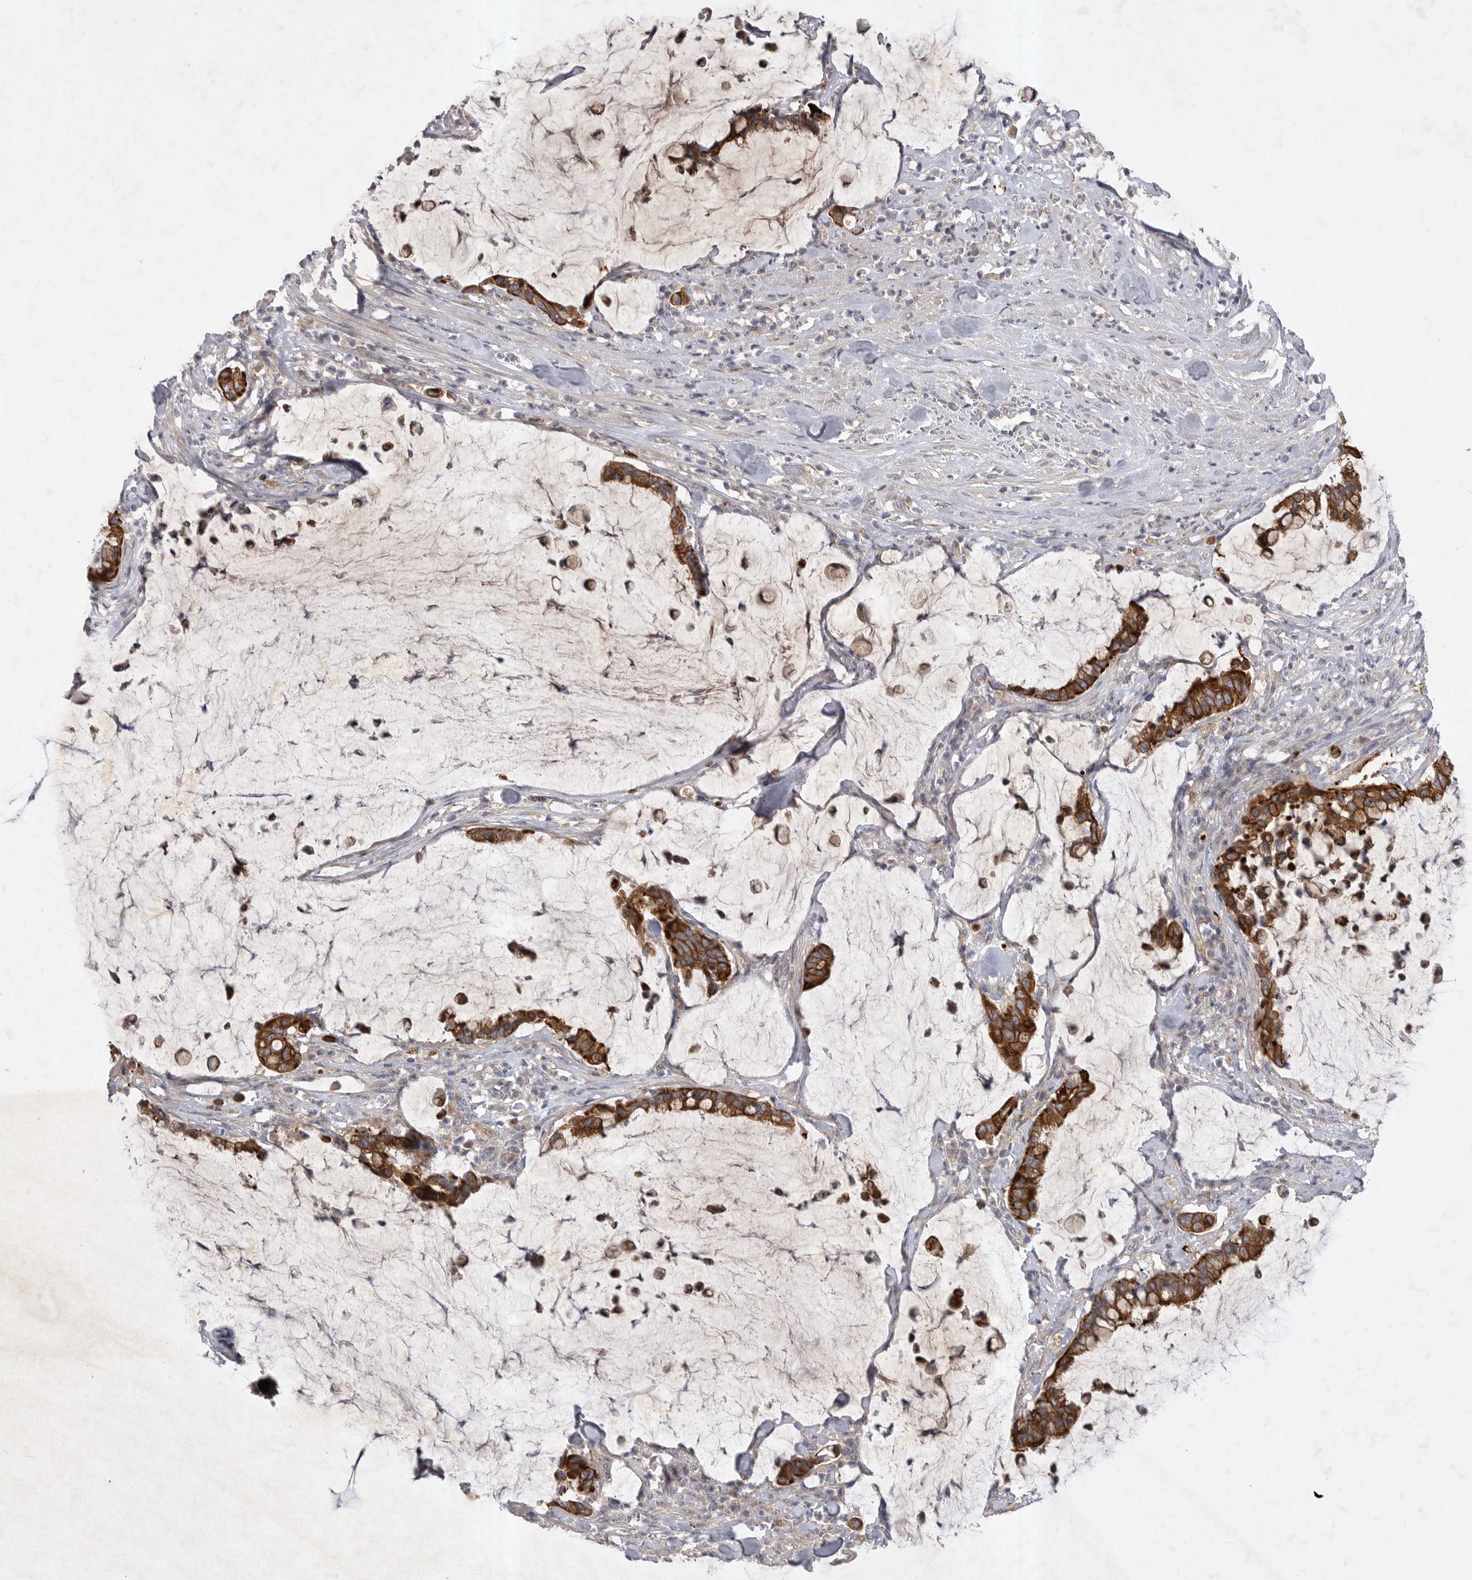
{"staining": {"intensity": "strong", "quantity": ">75%", "location": "cytoplasmic/membranous"}, "tissue": "pancreatic cancer", "cell_type": "Tumor cells", "image_type": "cancer", "snomed": [{"axis": "morphology", "description": "Adenocarcinoma, NOS"}, {"axis": "topography", "description": "Pancreas"}], "caption": "IHC (DAB) staining of pancreatic cancer (adenocarcinoma) displays strong cytoplasmic/membranous protein staining in about >75% of tumor cells. (DAB (3,3'-diaminobenzidine) = brown stain, brightfield microscopy at high magnification).", "gene": "DHDDS", "patient": {"sex": "male", "age": 41}}